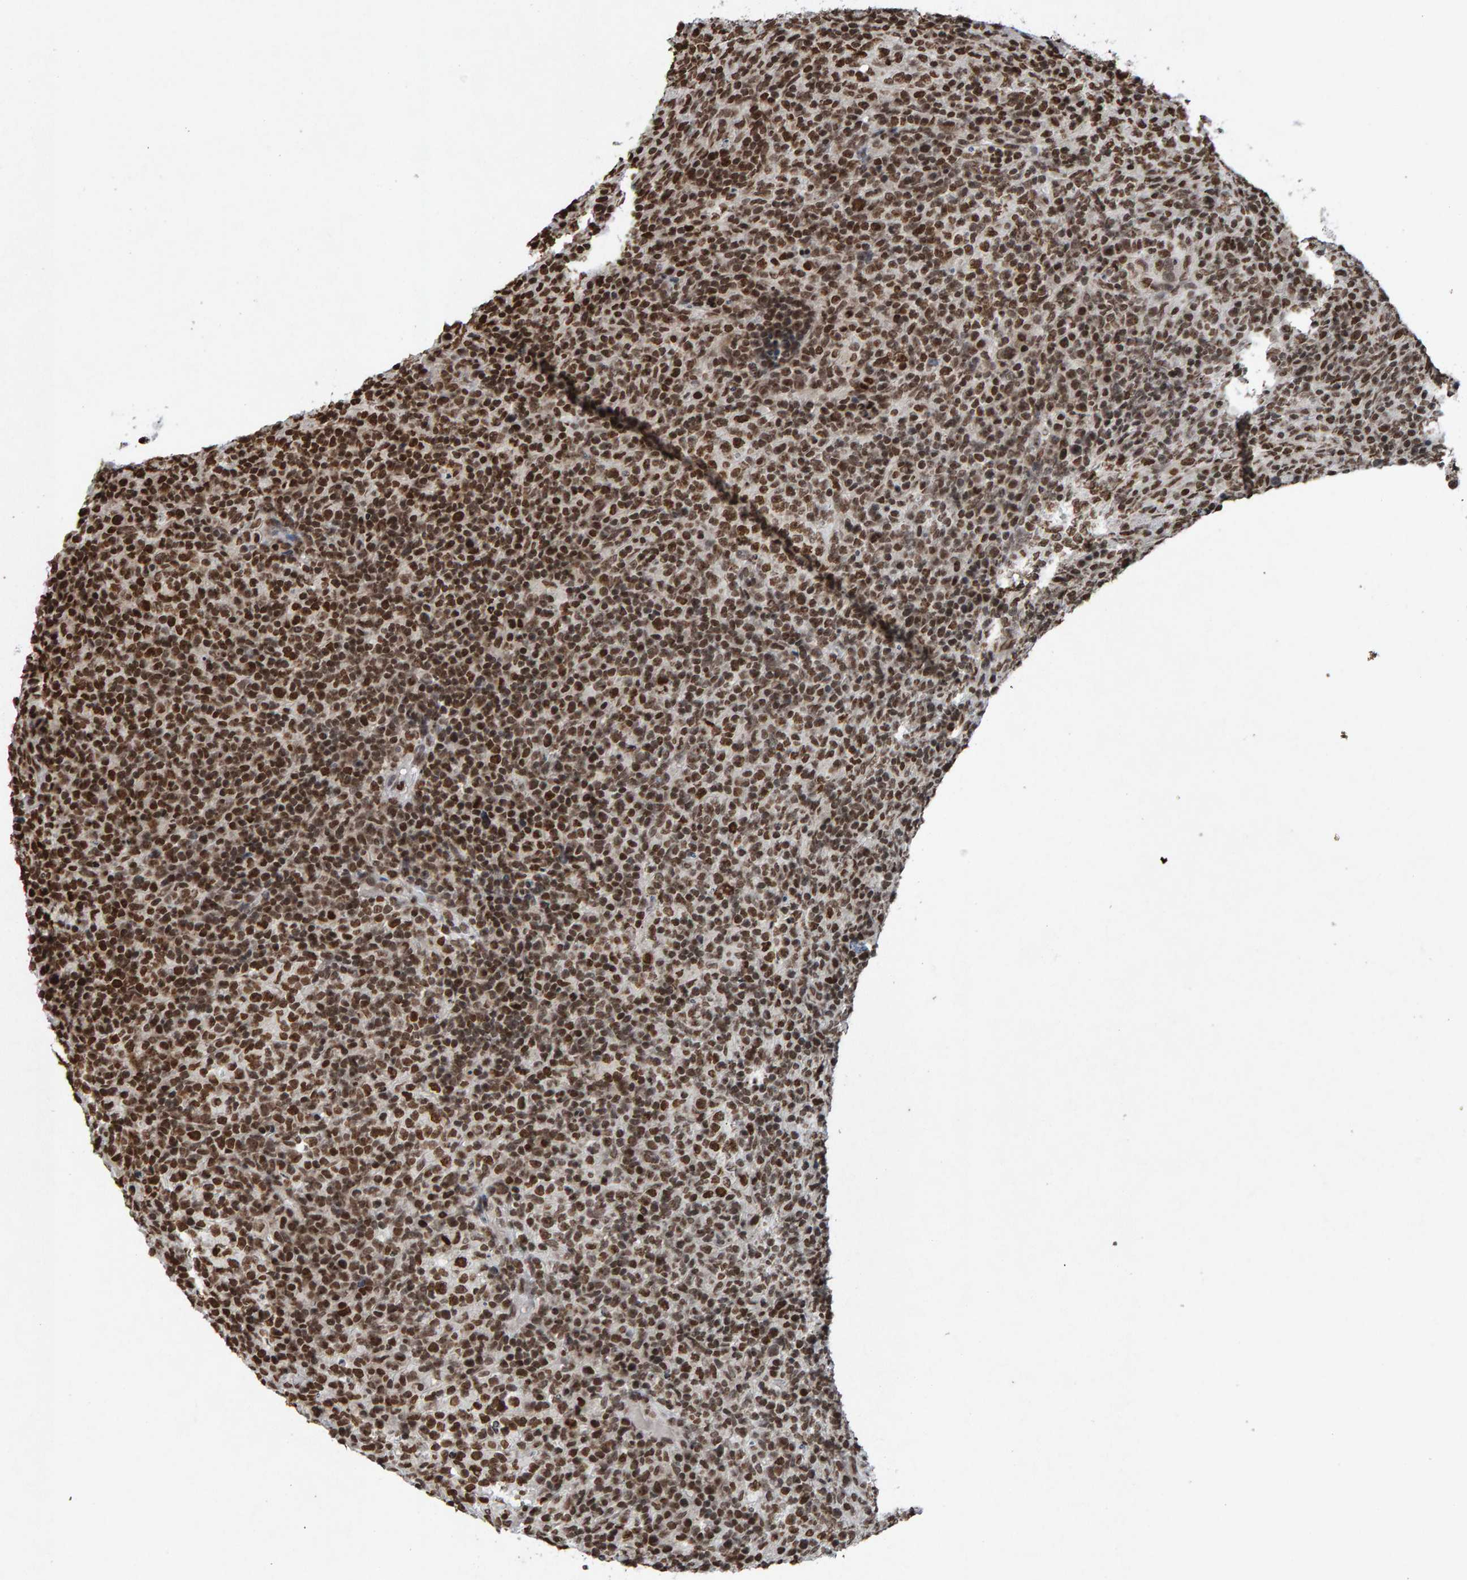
{"staining": {"intensity": "strong", "quantity": ">75%", "location": "nuclear"}, "tissue": "lymphoma", "cell_type": "Tumor cells", "image_type": "cancer", "snomed": [{"axis": "morphology", "description": "Malignant lymphoma, non-Hodgkin's type, High grade"}, {"axis": "topography", "description": "Lymph node"}], "caption": "Malignant lymphoma, non-Hodgkin's type (high-grade) stained with a protein marker demonstrates strong staining in tumor cells.", "gene": "H2AZ1", "patient": {"sex": "female", "age": 76}}